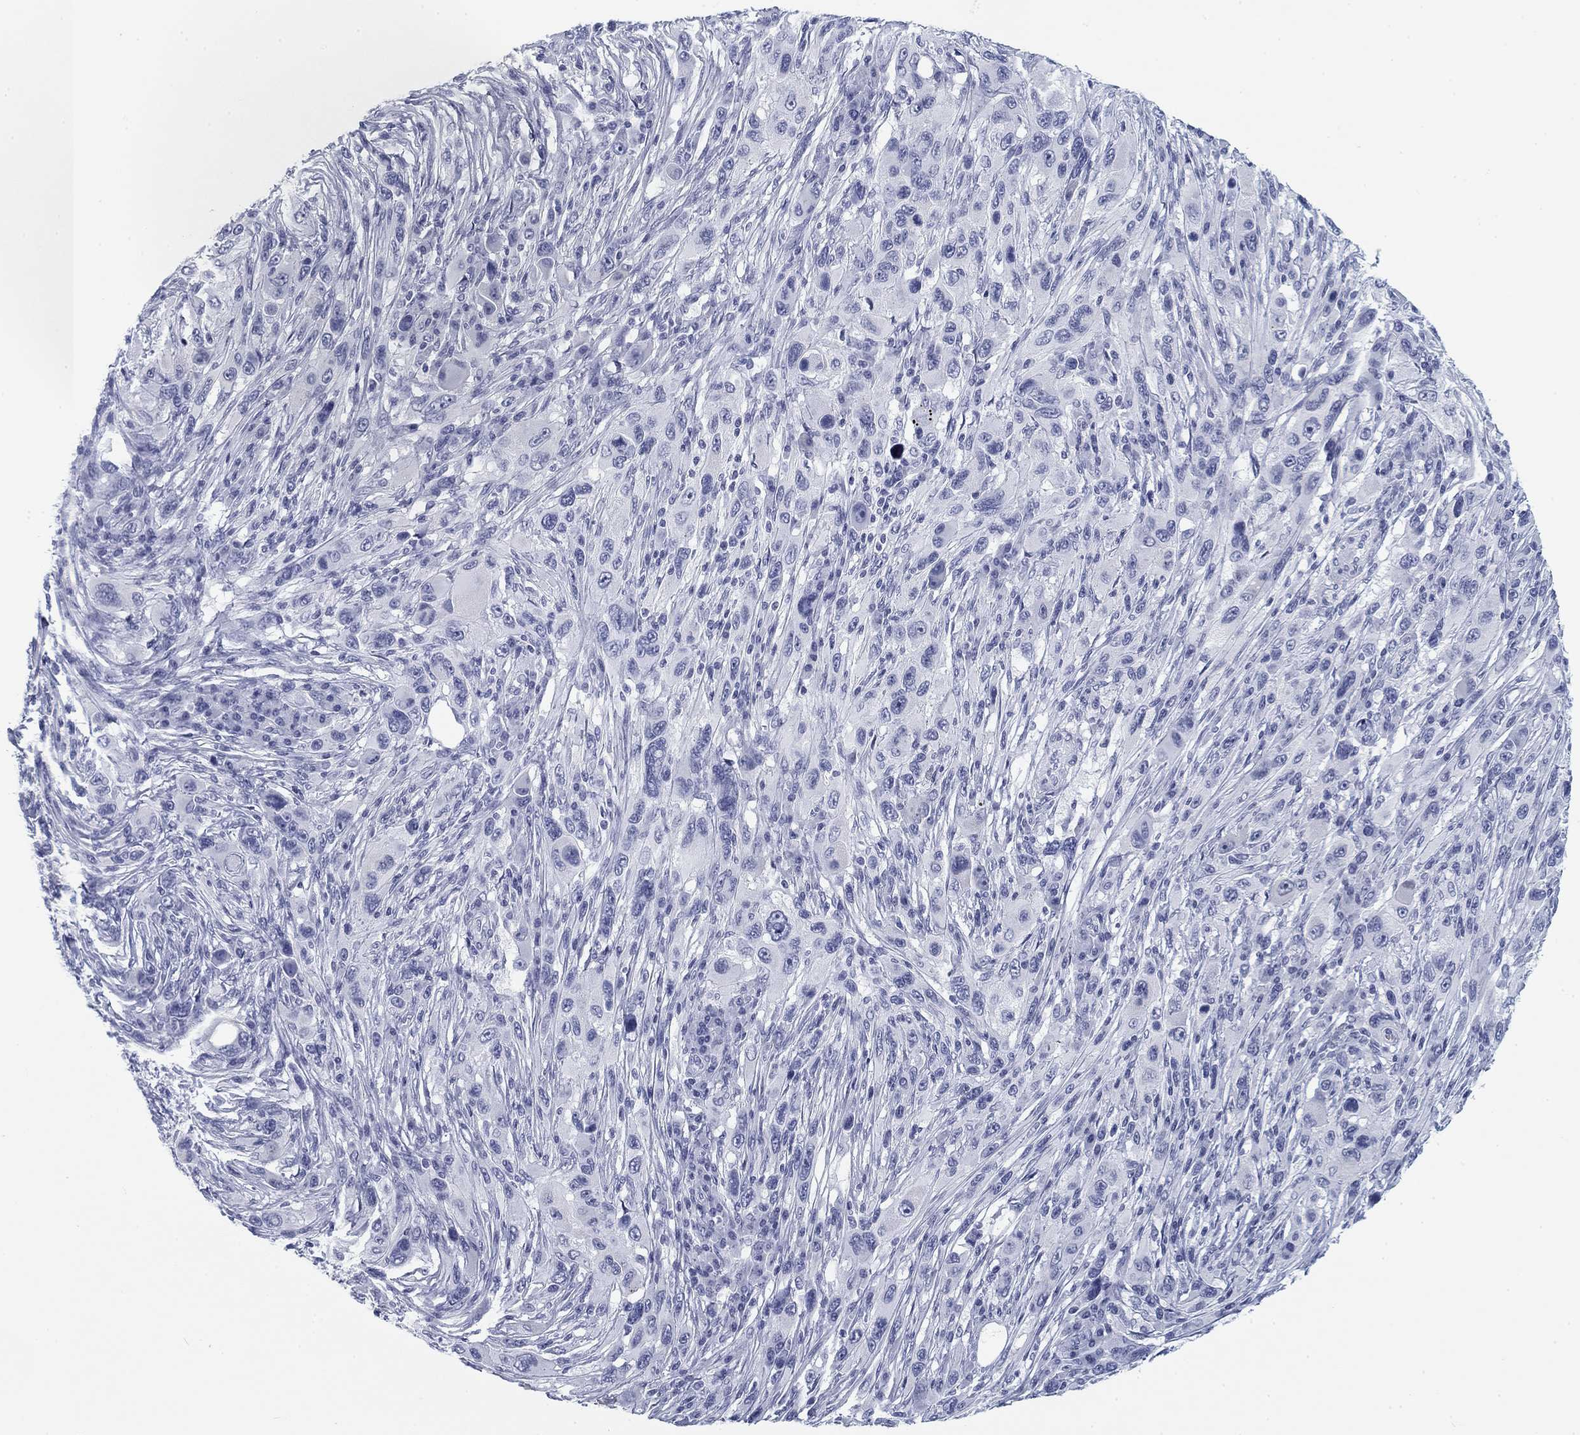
{"staining": {"intensity": "negative", "quantity": "none", "location": "none"}, "tissue": "melanoma", "cell_type": "Tumor cells", "image_type": "cancer", "snomed": [{"axis": "morphology", "description": "Malignant melanoma, NOS"}, {"axis": "topography", "description": "Skin"}], "caption": "Human melanoma stained for a protein using immunohistochemistry displays no positivity in tumor cells.", "gene": "CALB1", "patient": {"sex": "male", "age": 53}}